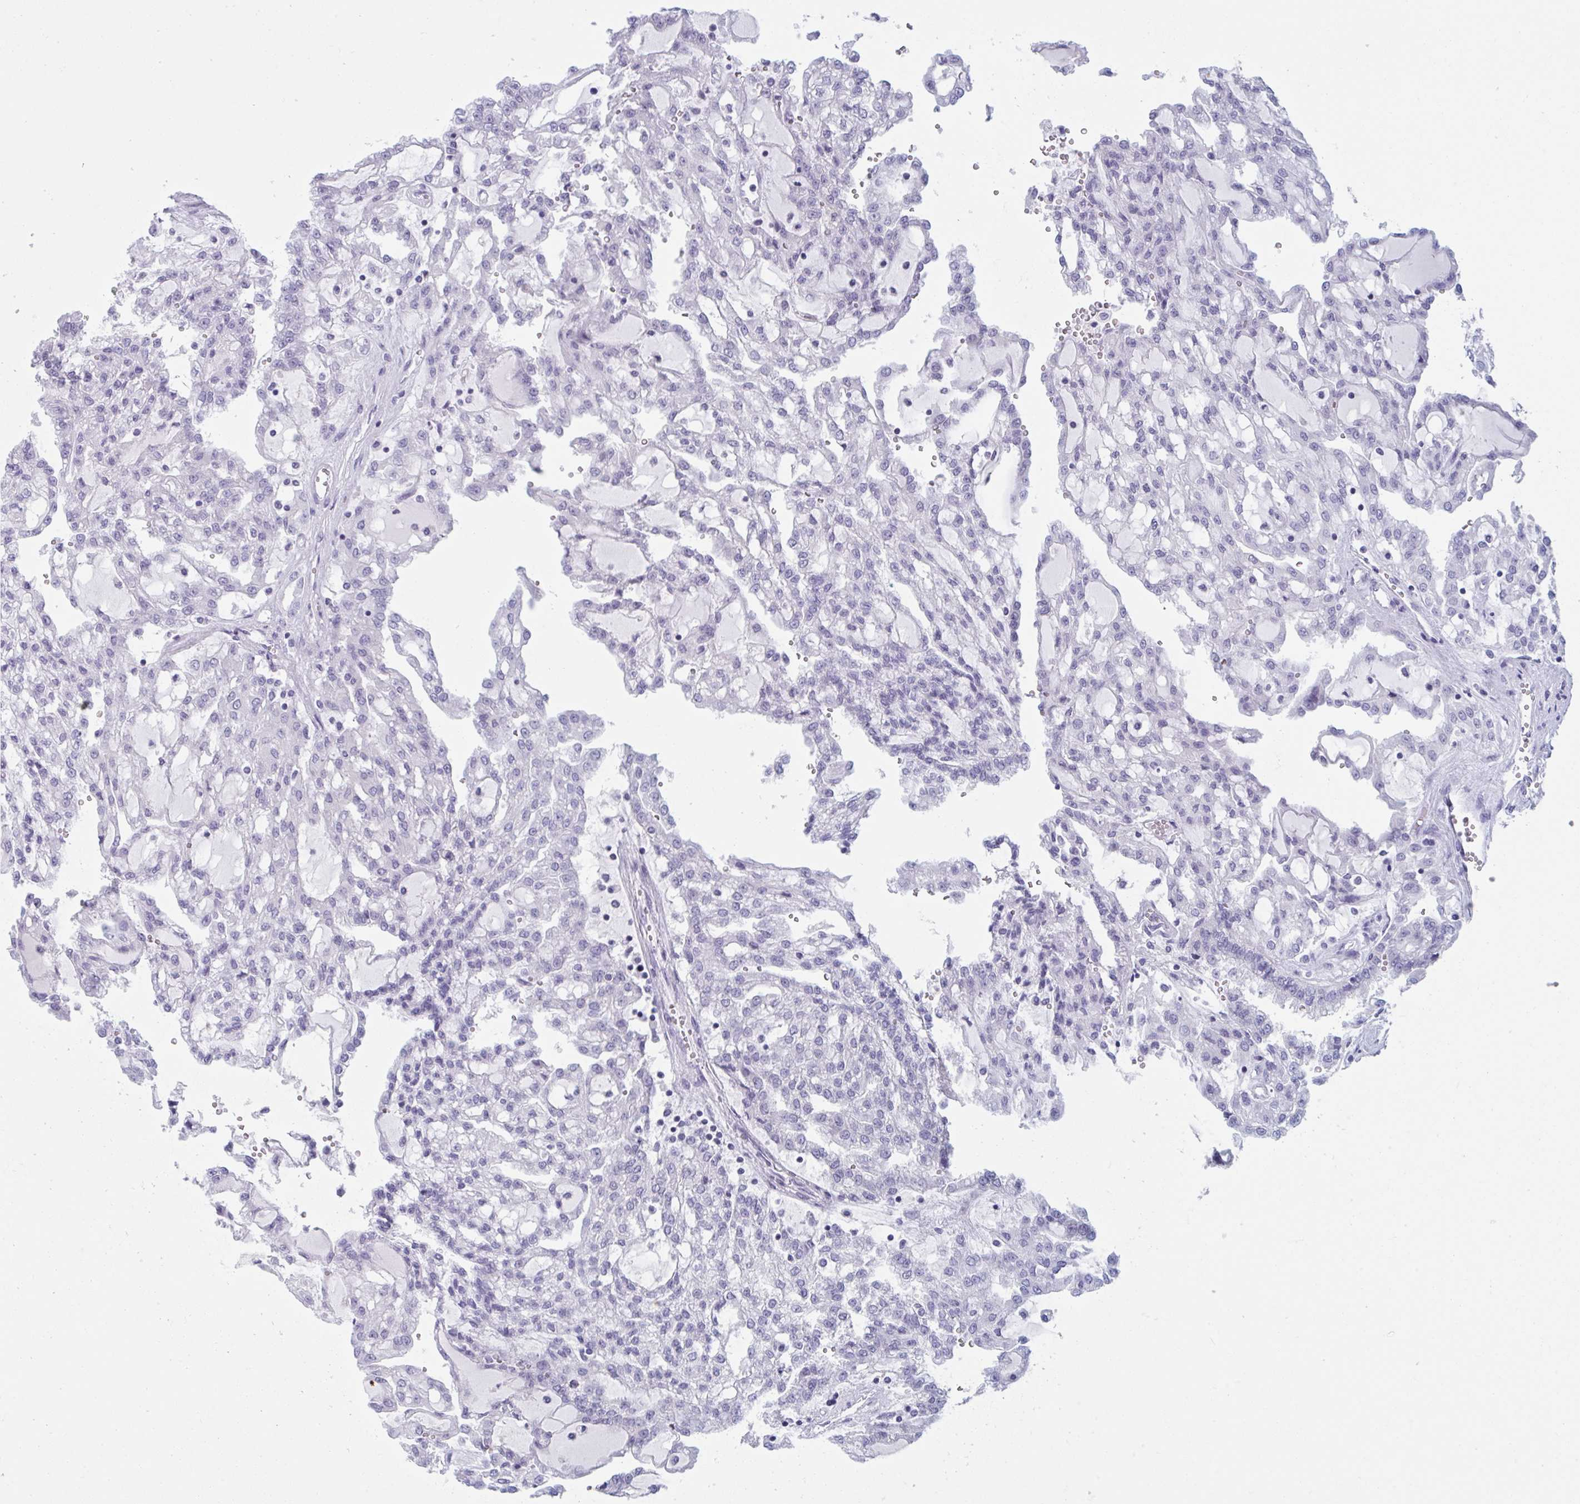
{"staining": {"intensity": "negative", "quantity": "none", "location": "none"}, "tissue": "renal cancer", "cell_type": "Tumor cells", "image_type": "cancer", "snomed": [{"axis": "morphology", "description": "Adenocarcinoma, NOS"}, {"axis": "topography", "description": "Kidney"}], "caption": "A histopathology image of human adenocarcinoma (renal) is negative for staining in tumor cells.", "gene": "HSD11B2", "patient": {"sex": "male", "age": 63}}